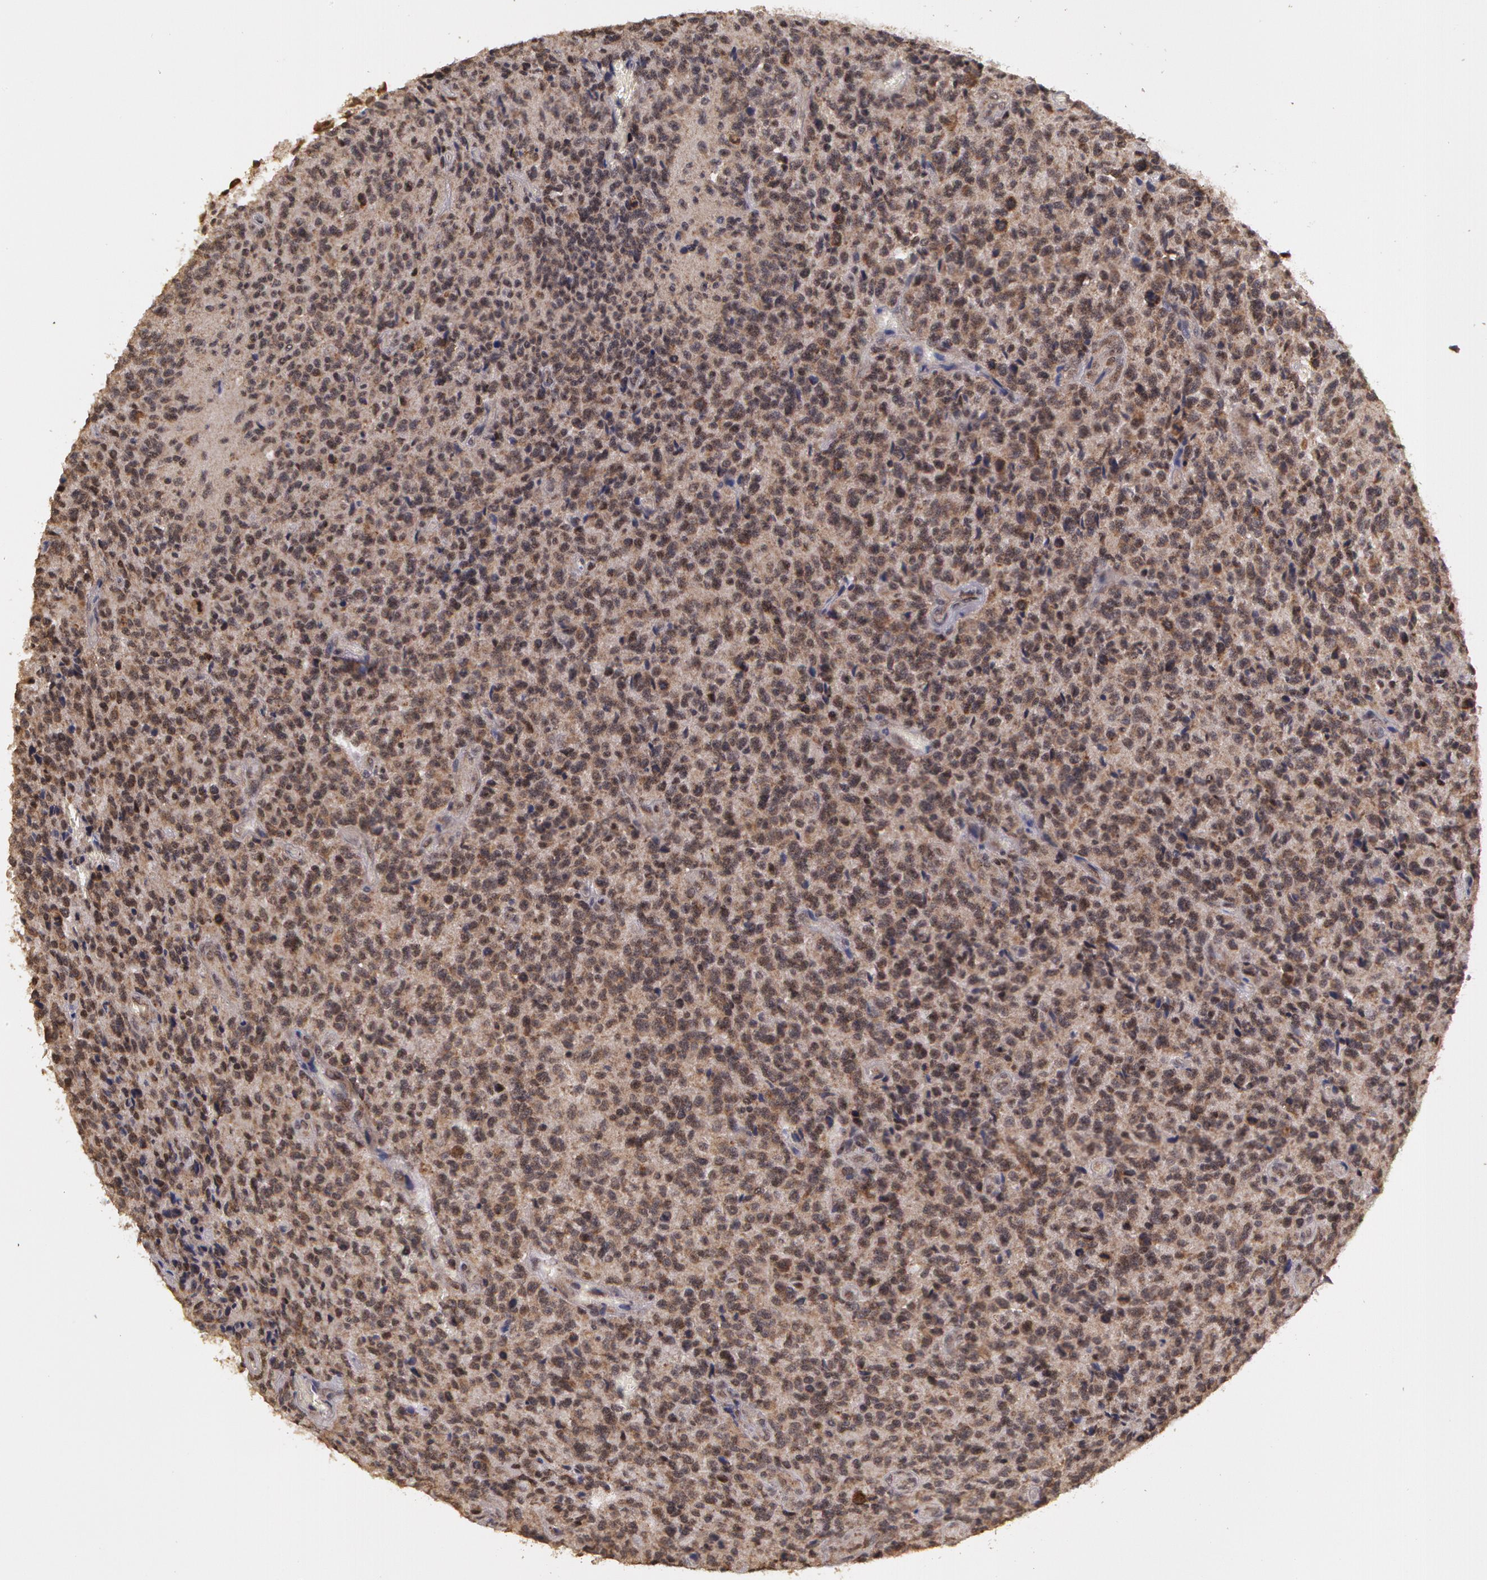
{"staining": {"intensity": "strong", "quantity": ">75%", "location": "cytoplasmic/membranous"}, "tissue": "glioma", "cell_type": "Tumor cells", "image_type": "cancer", "snomed": [{"axis": "morphology", "description": "Glioma, malignant, High grade"}, {"axis": "topography", "description": "Brain"}], "caption": "Immunohistochemical staining of human malignant high-grade glioma displays high levels of strong cytoplasmic/membranous positivity in about >75% of tumor cells.", "gene": "GLIS1", "patient": {"sex": "male", "age": 36}}